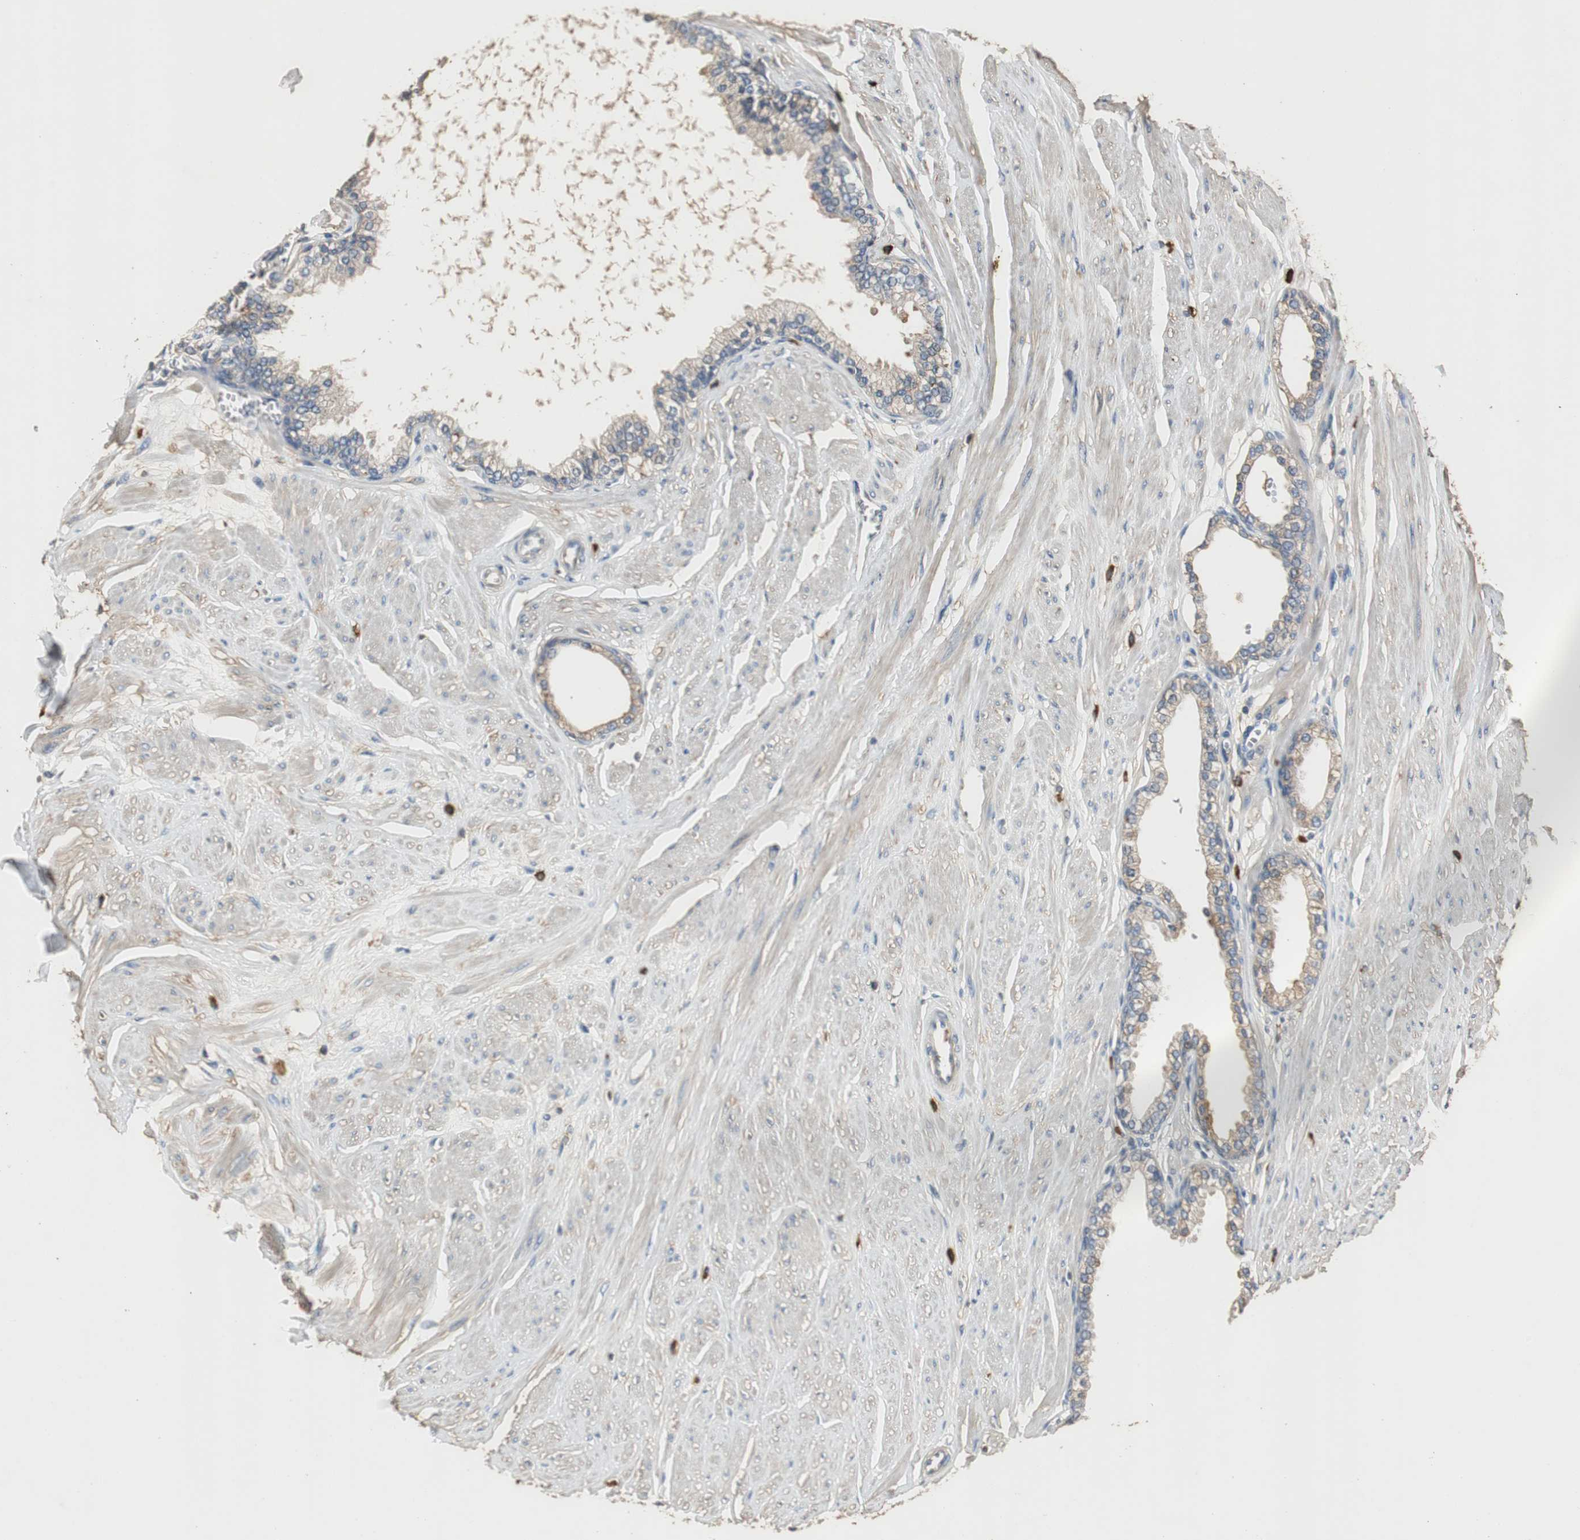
{"staining": {"intensity": "weak", "quantity": "25%-75%", "location": "cytoplasmic/membranous"}, "tissue": "prostate", "cell_type": "Glandular cells", "image_type": "normal", "snomed": [{"axis": "morphology", "description": "Normal tissue, NOS"}, {"axis": "topography", "description": "Prostate"}], "caption": "Protein analysis of unremarkable prostate shows weak cytoplasmic/membranous expression in about 25%-75% of glandular cells. (DAB IHC with brightfield microscopy, high magnification).", "gene": "TNFRSF14", "patient": {"sex": "male", "age": 64}}